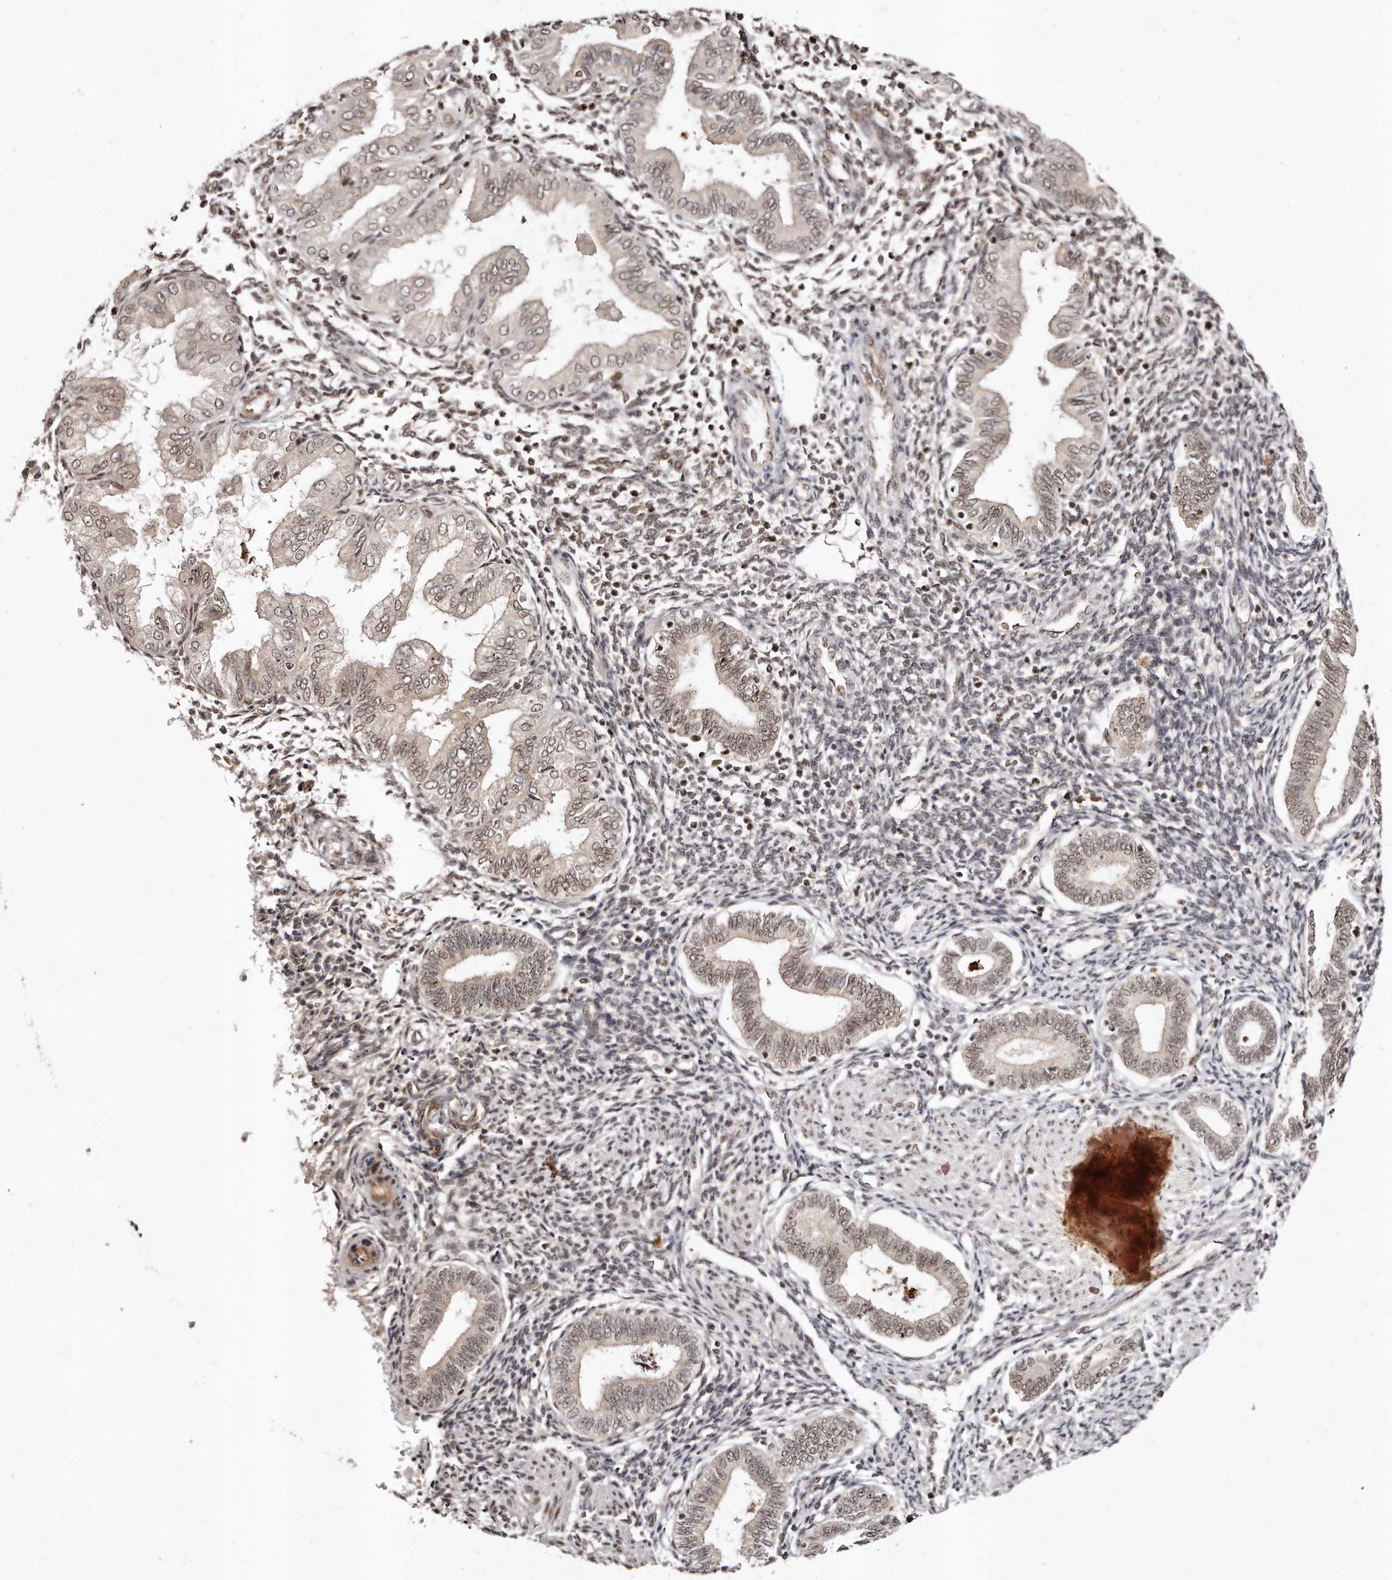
{"staining": {"intensity": "weak", "quantity": "25%-75%", "location": "nuclear"}, "tissue": "endometrium", "cell_type": "Cells in endometrial stroma", "image_type": "normal", "snomed": [{"axis": "morphology", "description": "Normal tissue, NOS"}, {"axis": "topography", "description": "Endometrium"}], "caption": "Cells in endometrial stroma demonstrate weak nuclear staining in about 25%-75% of cells in unremarkable endometrium. The protein of interest is stained brown, and the nuclei are stained in blue (DAB IHC with brightfield microscopy, high magnification).", "gene": "SOX4", "patient": {"sex": "female", "age": 53}}